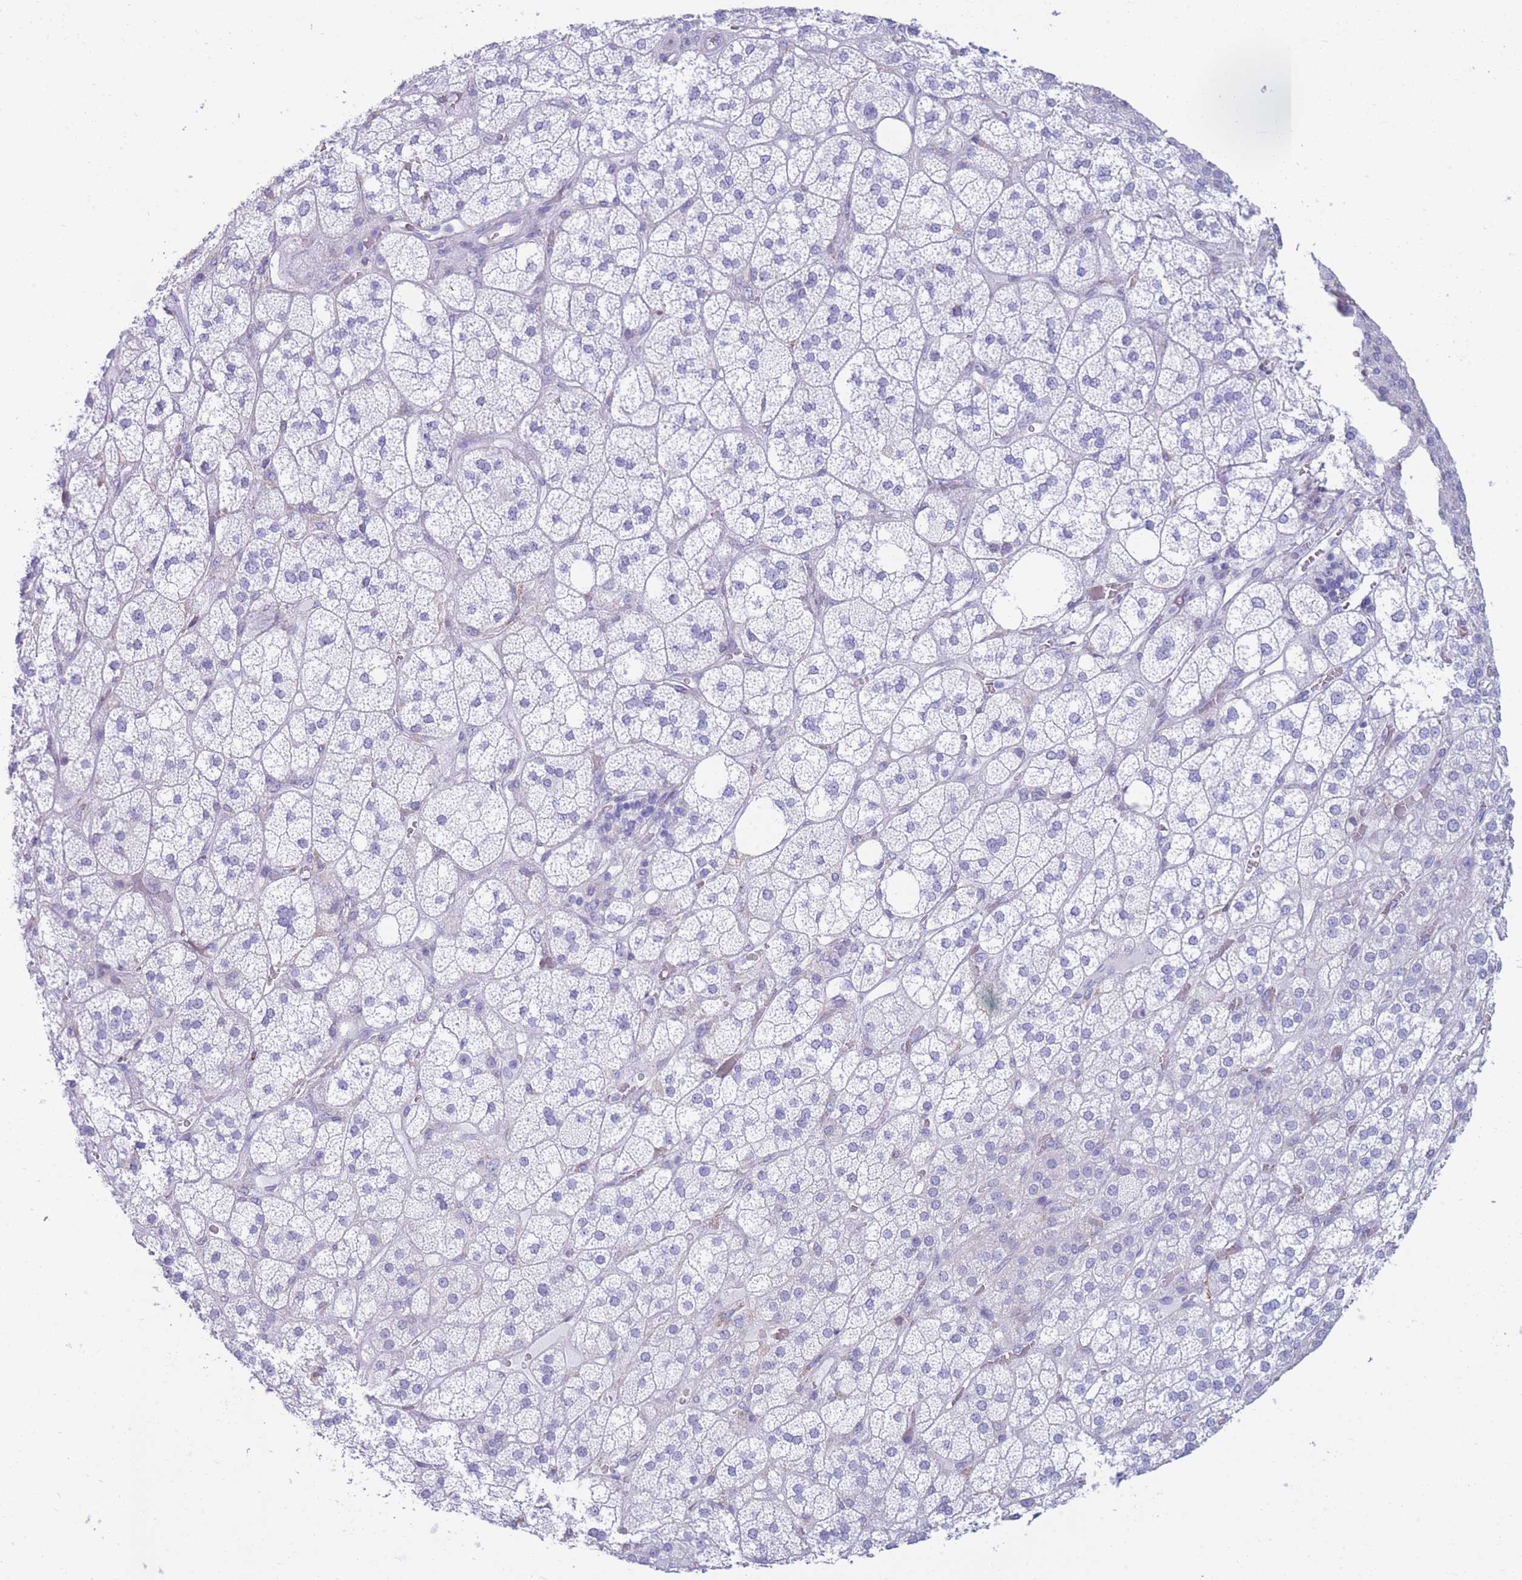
{"staining": {"intensity": "negative", "quantity": "none", "location": "none"}, "tissue": "adrenal gland", "cell_type": "Glandular cells", "image_type": "normal", "snomed": [{"axis": "morphology", "description": "Normal tissue, NOS"}, {"axis": "topography", "description": "Adrenal gland"}], "caption": "Immunohistochemical staining of normal human adrenal gland exhibits no significant expression in glandular cells.", "gene": "XKR8", "patient": {"sex": "male", "age": 61}}